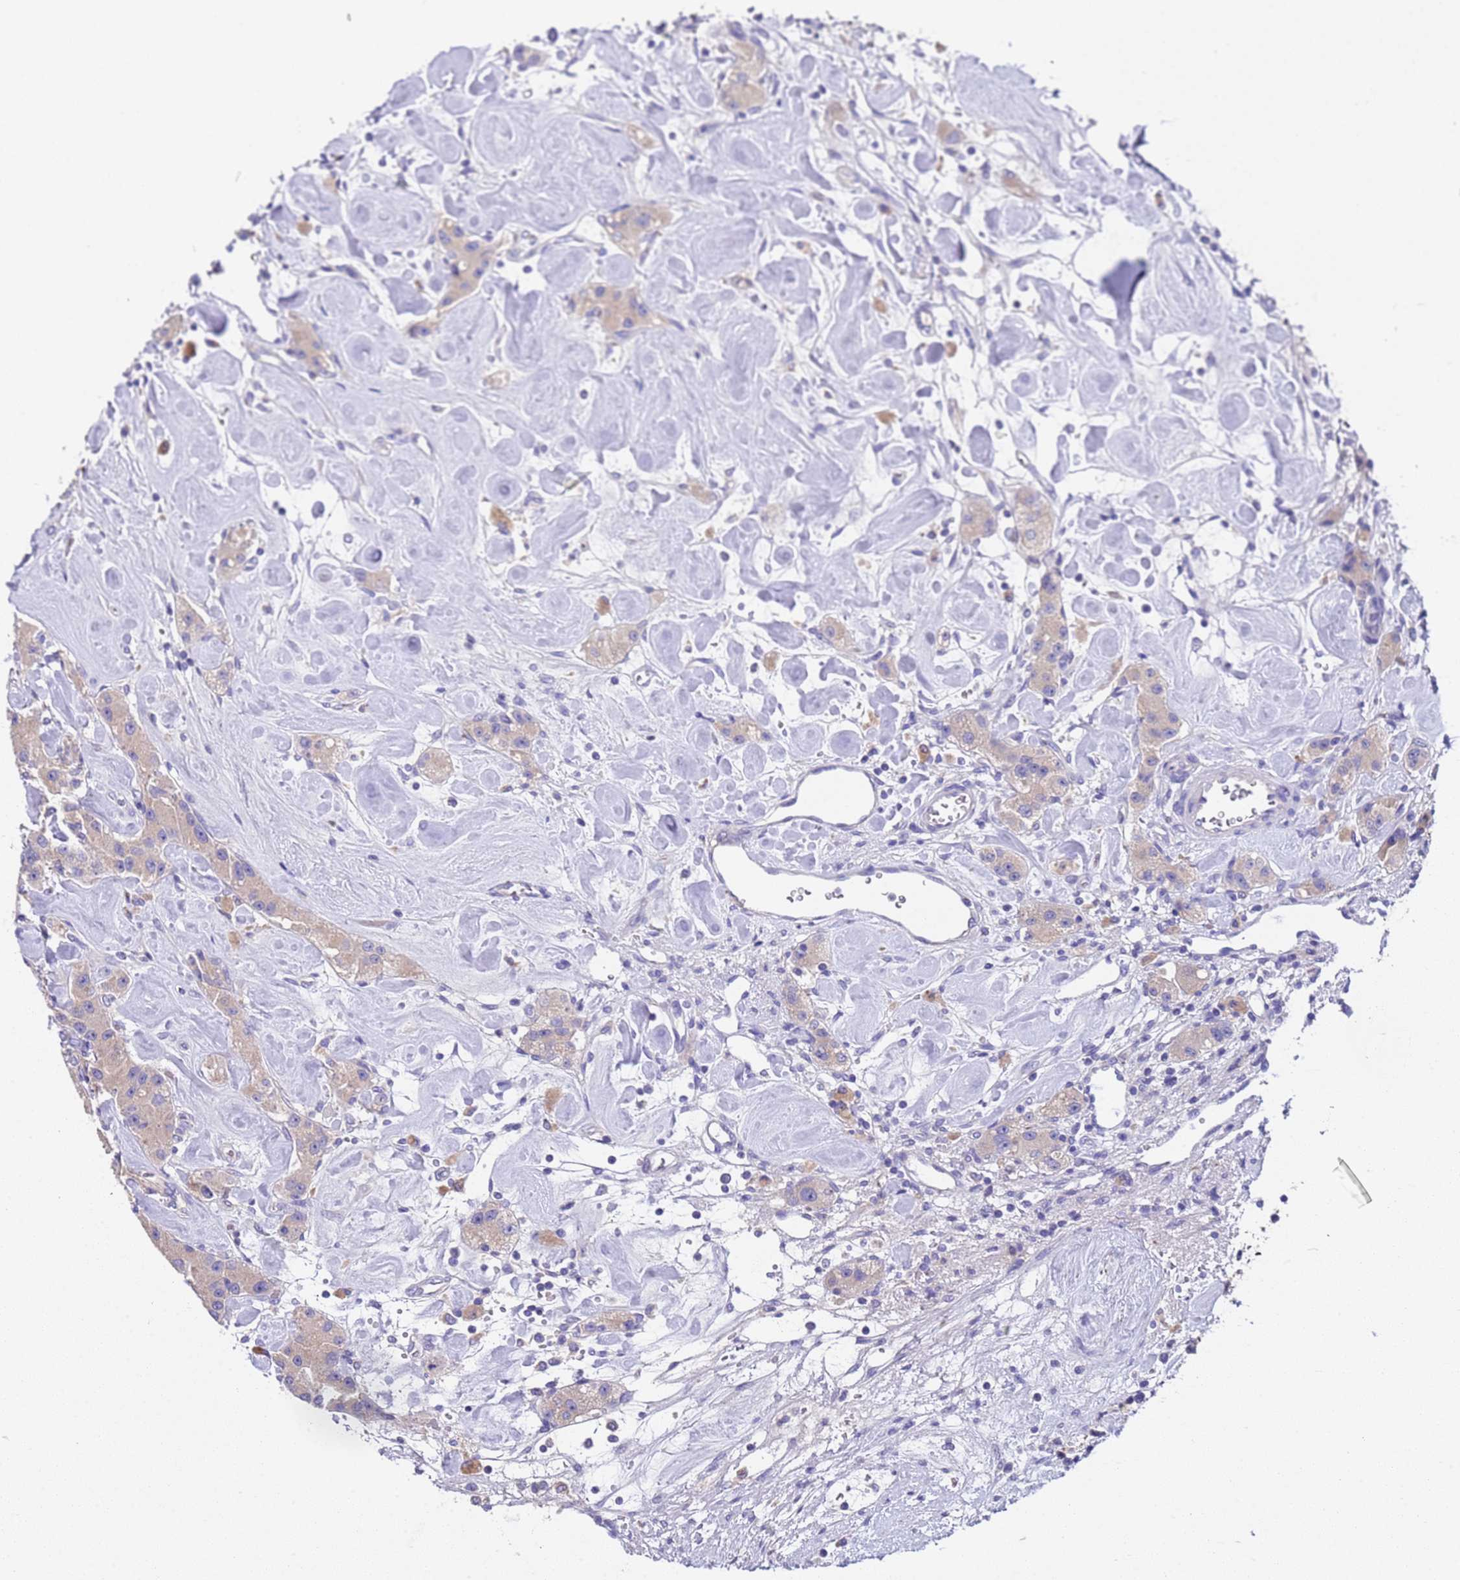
{"staining": {"intensity": "negative", "quantity": "none", "location": "none"}, "tissue": "carcinoid", "cell_type": "Tumor cells", "image_type": "cancer", "snomed": [{"axis": "morphology", "description": "Carcinoid, malignant, NOS"}, {"axis": "topography", "description": "Pancreas"}], "caption": "Immunohistochemistry histopathology image of neoplastic tissue: human carcinoid stained with DAB (3,3'-diaminobenzidine) reveals no significant protein staining in tumor cells.", "gene": "SLC24A3", "patient": {"sex": "male", "age": 41}}